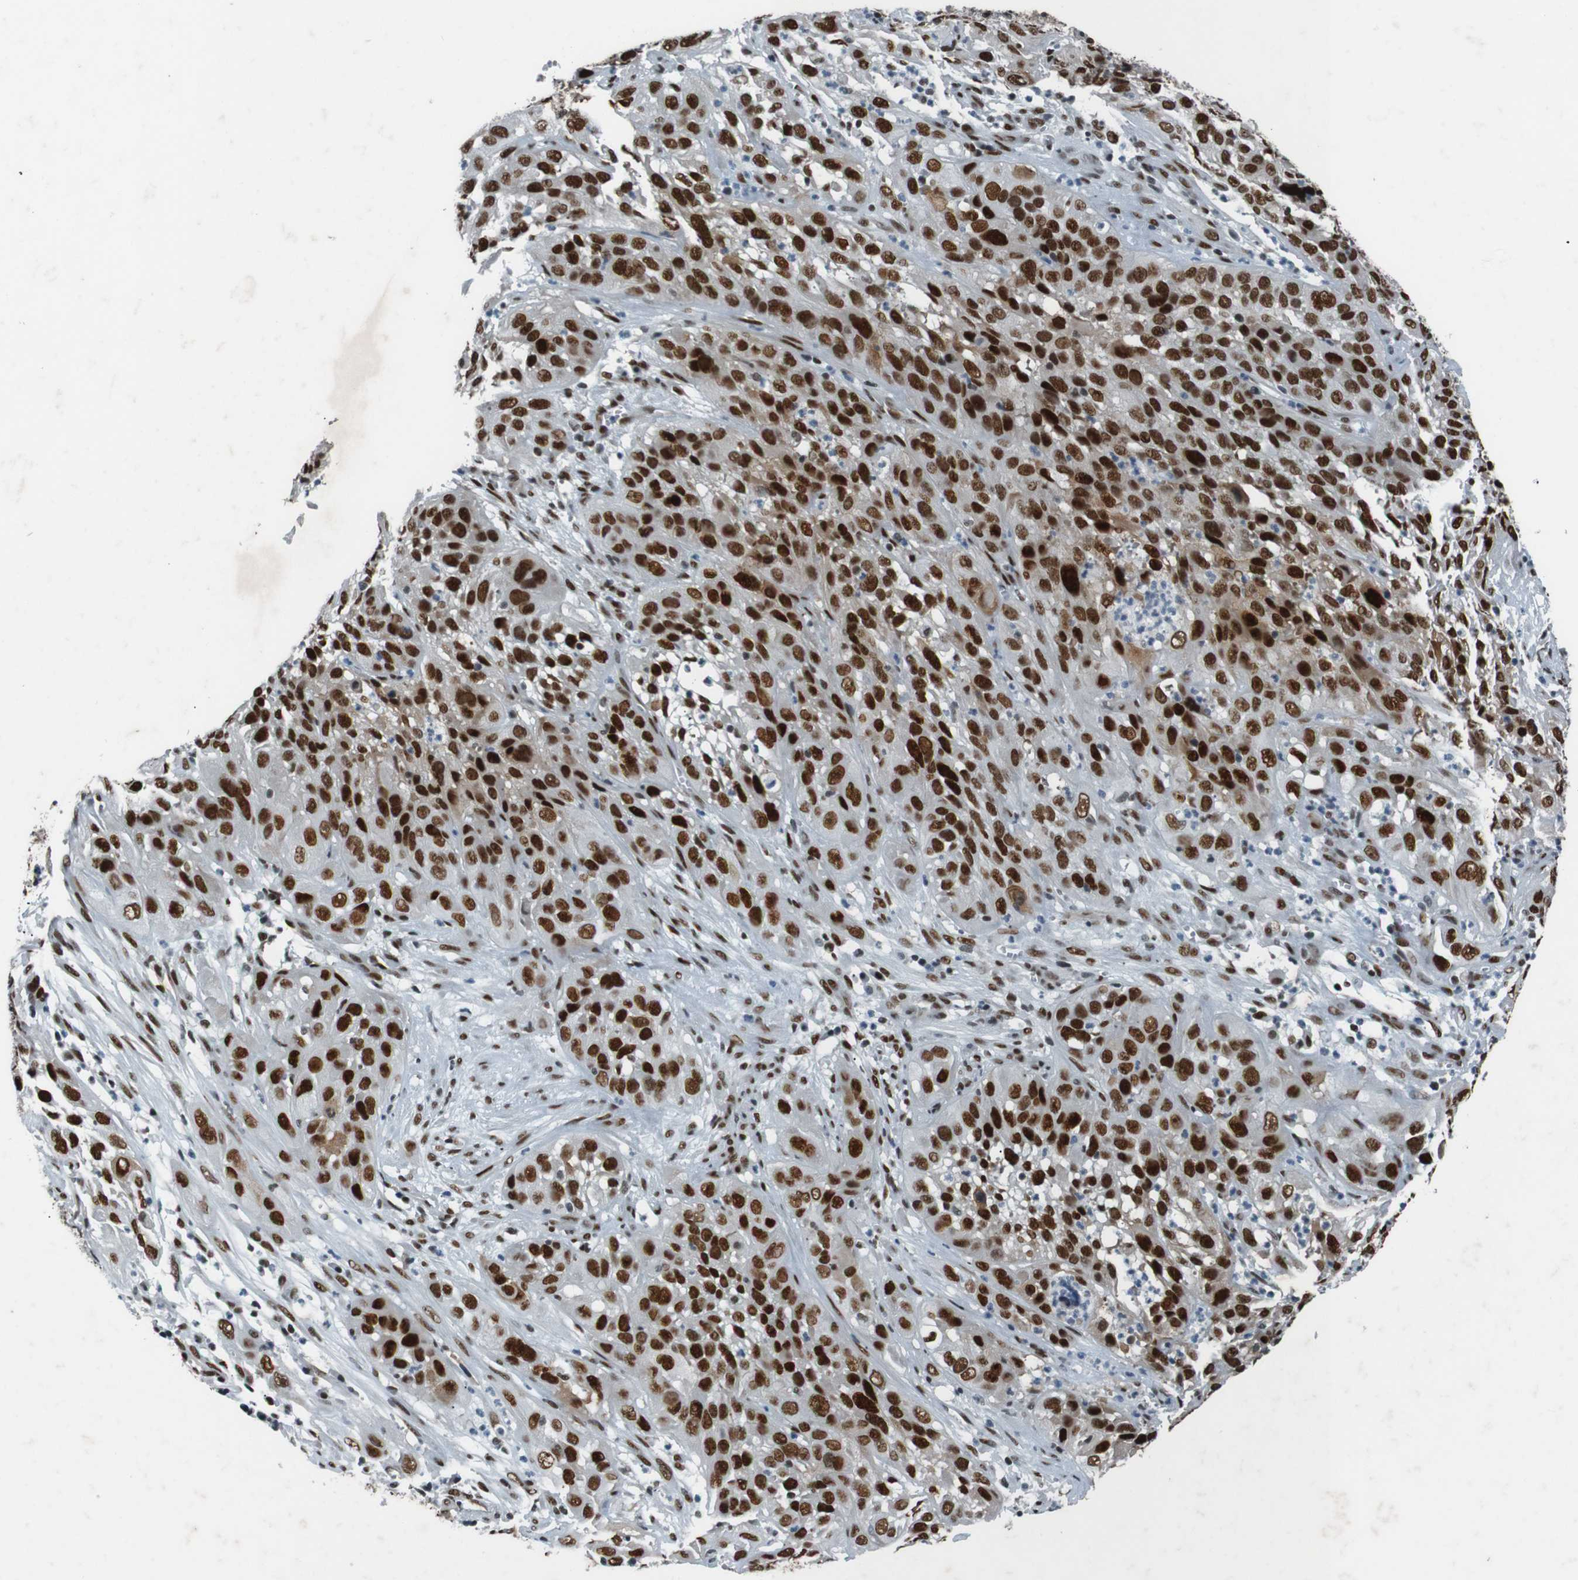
{"staining": {"intensity": "strong", "quantity": ">75%", "location": "nuclear"}, "tissue": "cervical cancer", "cell_type": "Tumor cells", "image_type": "cancer", "snomed": [{"axis": "morphology", "description": "Squamous cell carcinoma, NOS"}, {"axis": "topography", "description": "Cervix"}], "caption": "Strong nuclear protein positivity is seen in approximately >75% of tumor cells in cervical cancer (squamous cell carcinoma).", "gene": "HEXIM1", "patient": {"sex": "female", "age": 32}}